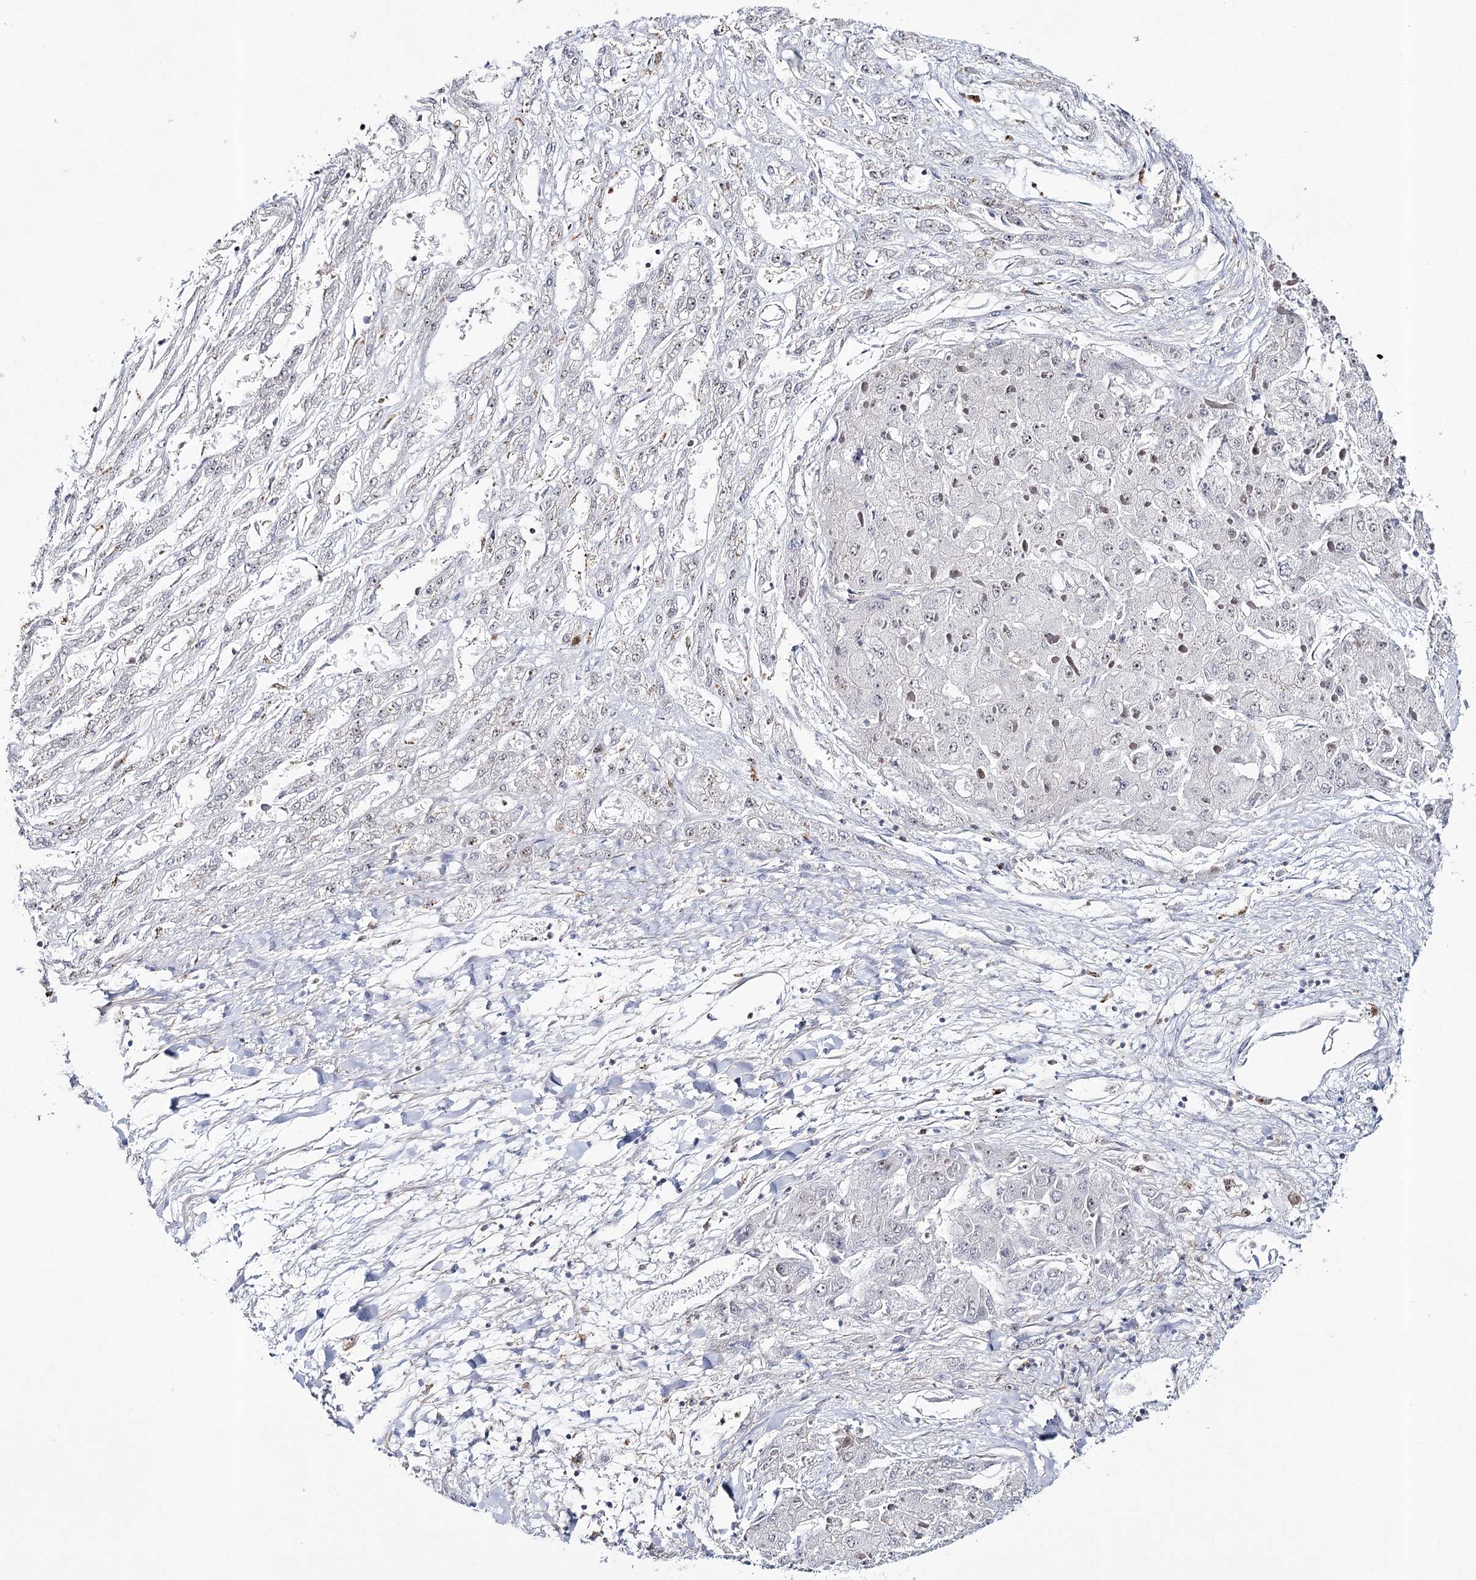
{"staining": {"intensity": "negative", "quantity": "none", "location": "none"}, "tissue": "liver cancer", "cell_type": "Tumor cells", "image_type": "cancer", "snomed": [{"axis": "morphology", "description": "Carcinoma, Hepatocellular, NOS"}, {"axis": "topography", "description": "Liver"}], "caption": "A high-resolution micrograph shows immunohistochemistry staining of liver hepatocellular carcinoma, which exhibits no significant staining in tumor cells.", "gene": "ZC3H8", "patient": {"sex": "female", "age": 73}}